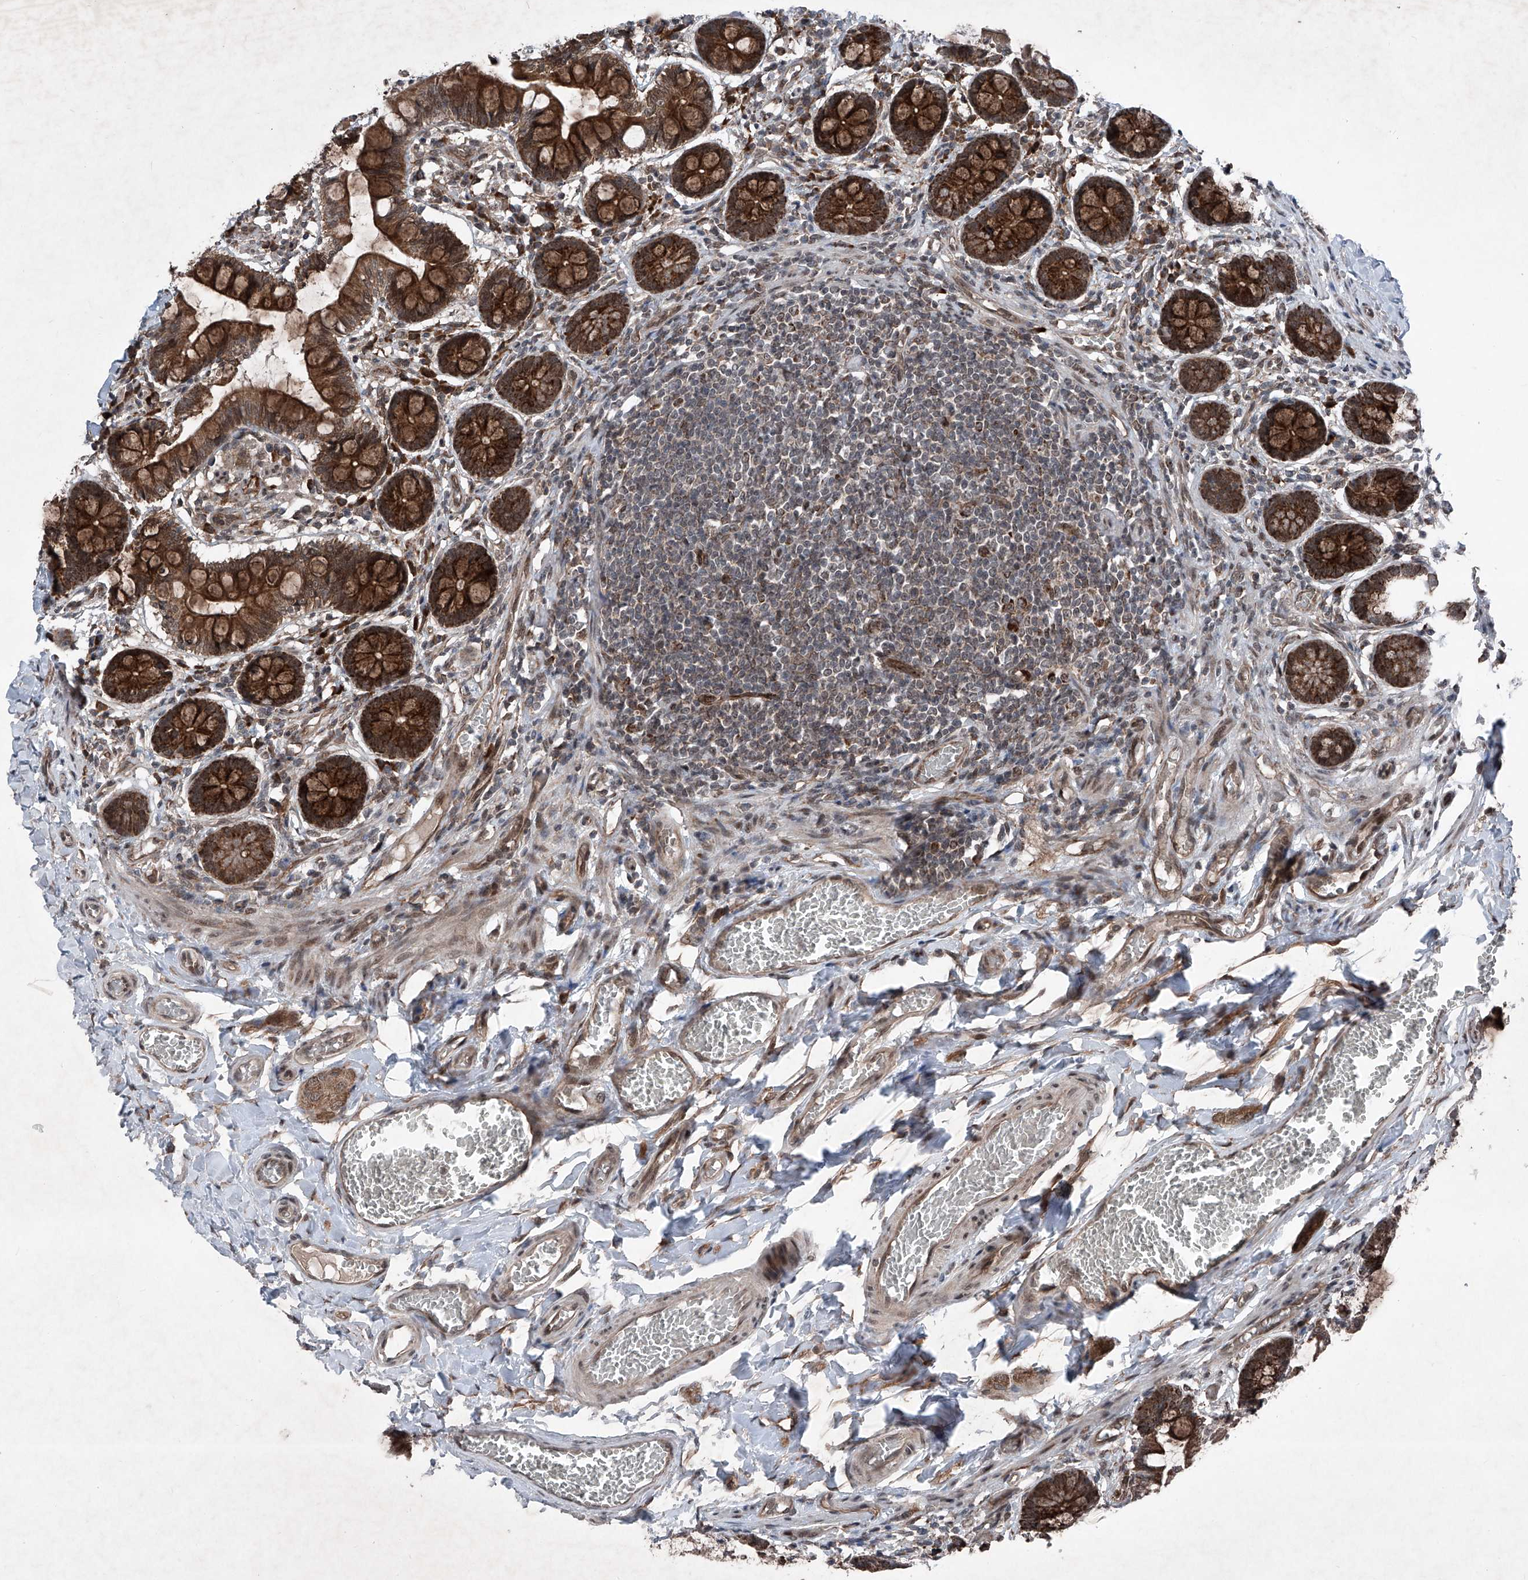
{"staining": {"intensity": "strong", "quantity": ">75%", "location": "cytoplasmic/membranous"}, "tissue": "small intestine", "cell_type": "Glandular cells", "image_type": "normal", "snomed": [{"axis": "morphology", "description": "Normal tissue, NOS"}, {"axis": "topography", "description": "Small intestine"}], "caption": "This histopathology image exhibits unremarkable small intestine stained with immunohistochemistry (IHC) to label a protein in brown. The cytoplasmic/membranous of glandular cells show strong positivity for the protein. Nuclei are counter-stained blue.", "gene": "COA7", "patient": {"sex": "male", "age": 52}}